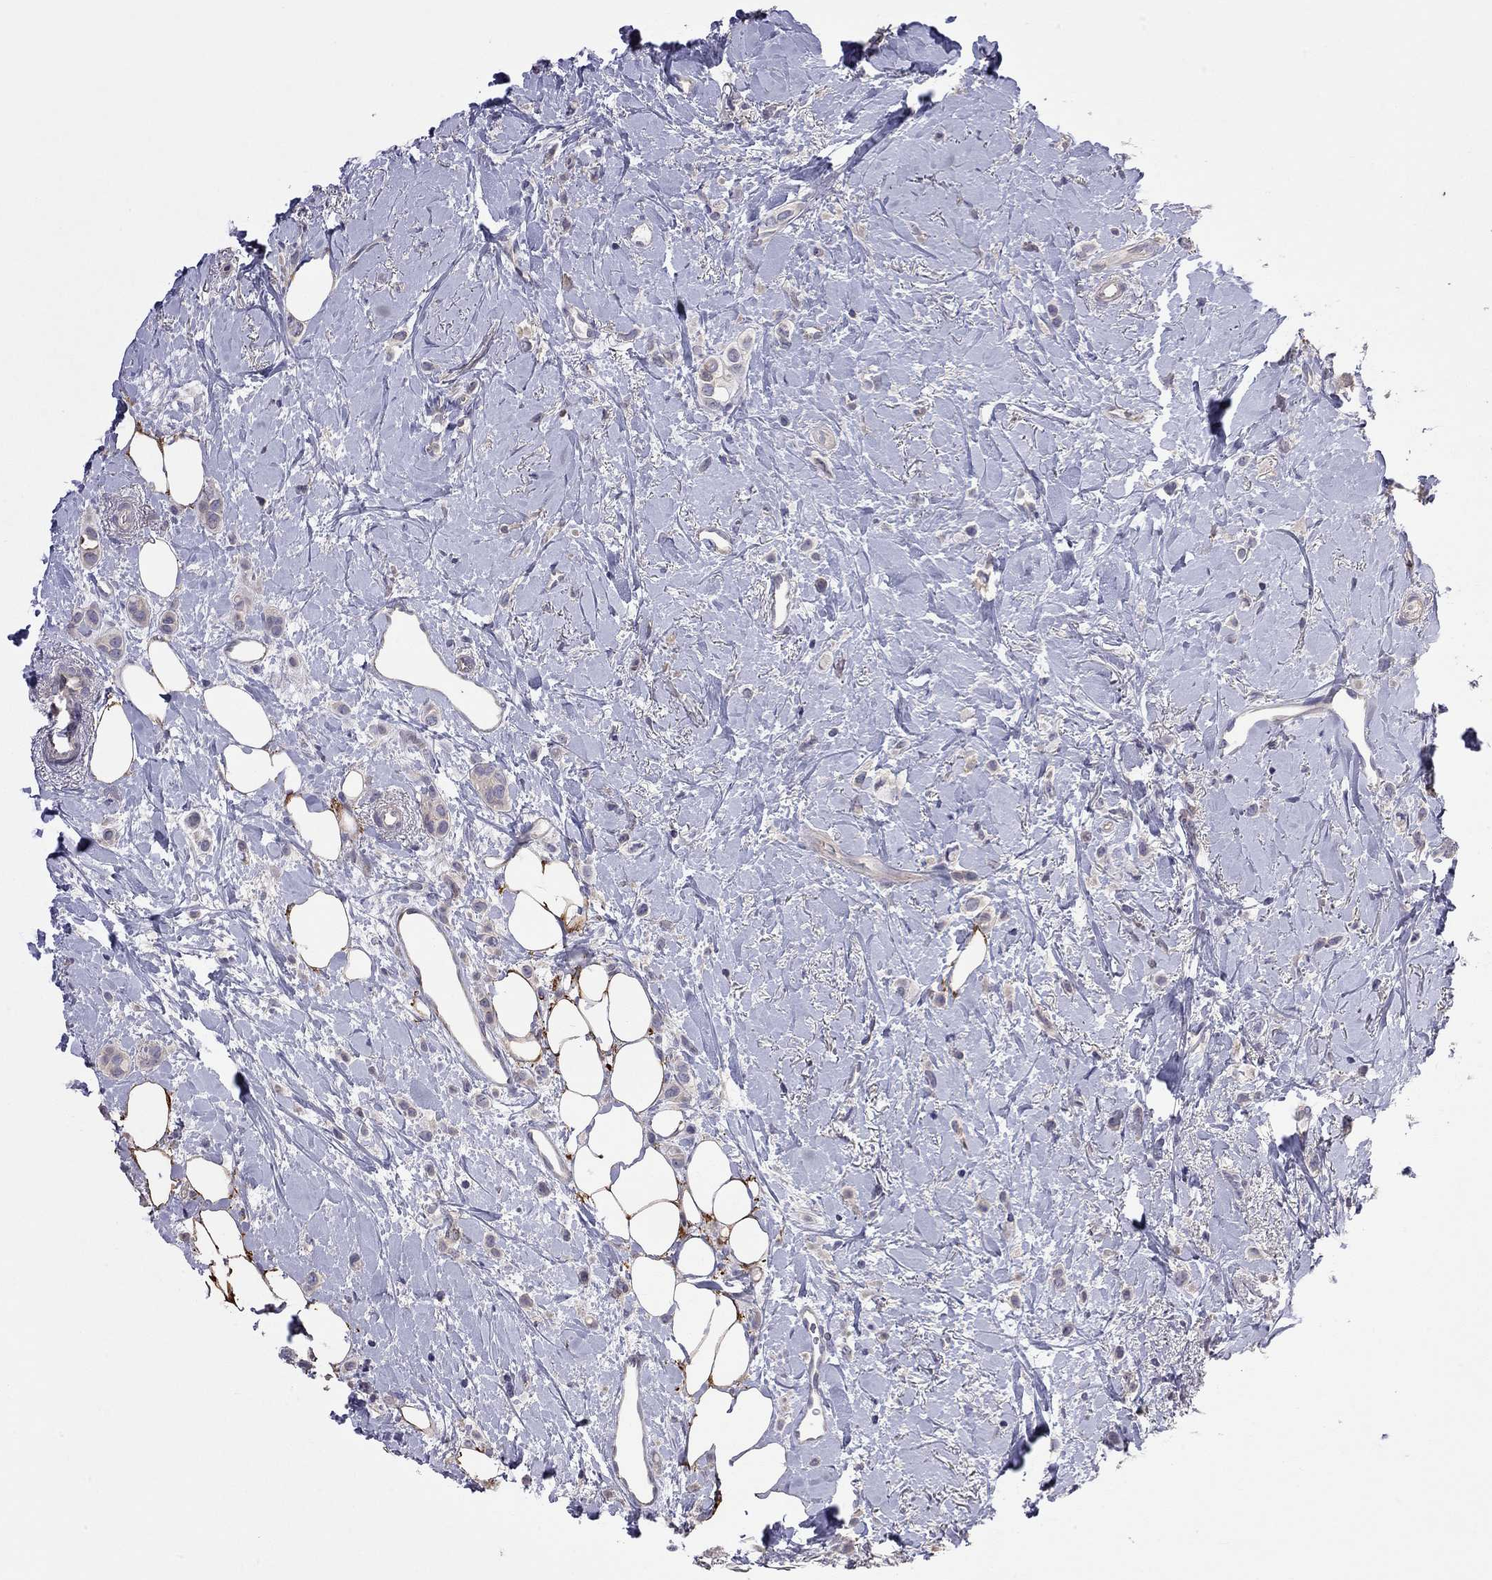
{"staining": {"intensity": "weak", "quantity": "25%-75%", "location": "cytoplasmic/membranous"}, "tissue": "breast cancer", "cell_type": "Tumor cells", "image_type": "cancer", "snomed": [{"axis": "morphology", "description": "Lobular carcinoma"}, {"axis": "topography", "description": "Breast"}], "caption": "Immunohistochemical staining of human breast cancer reveals weak cytoplasmic/membranous protein positivity in about 25%-75% of tumor cells.", "gene": "FEZ1", "patient": {"sex": "female", "age": 66}}